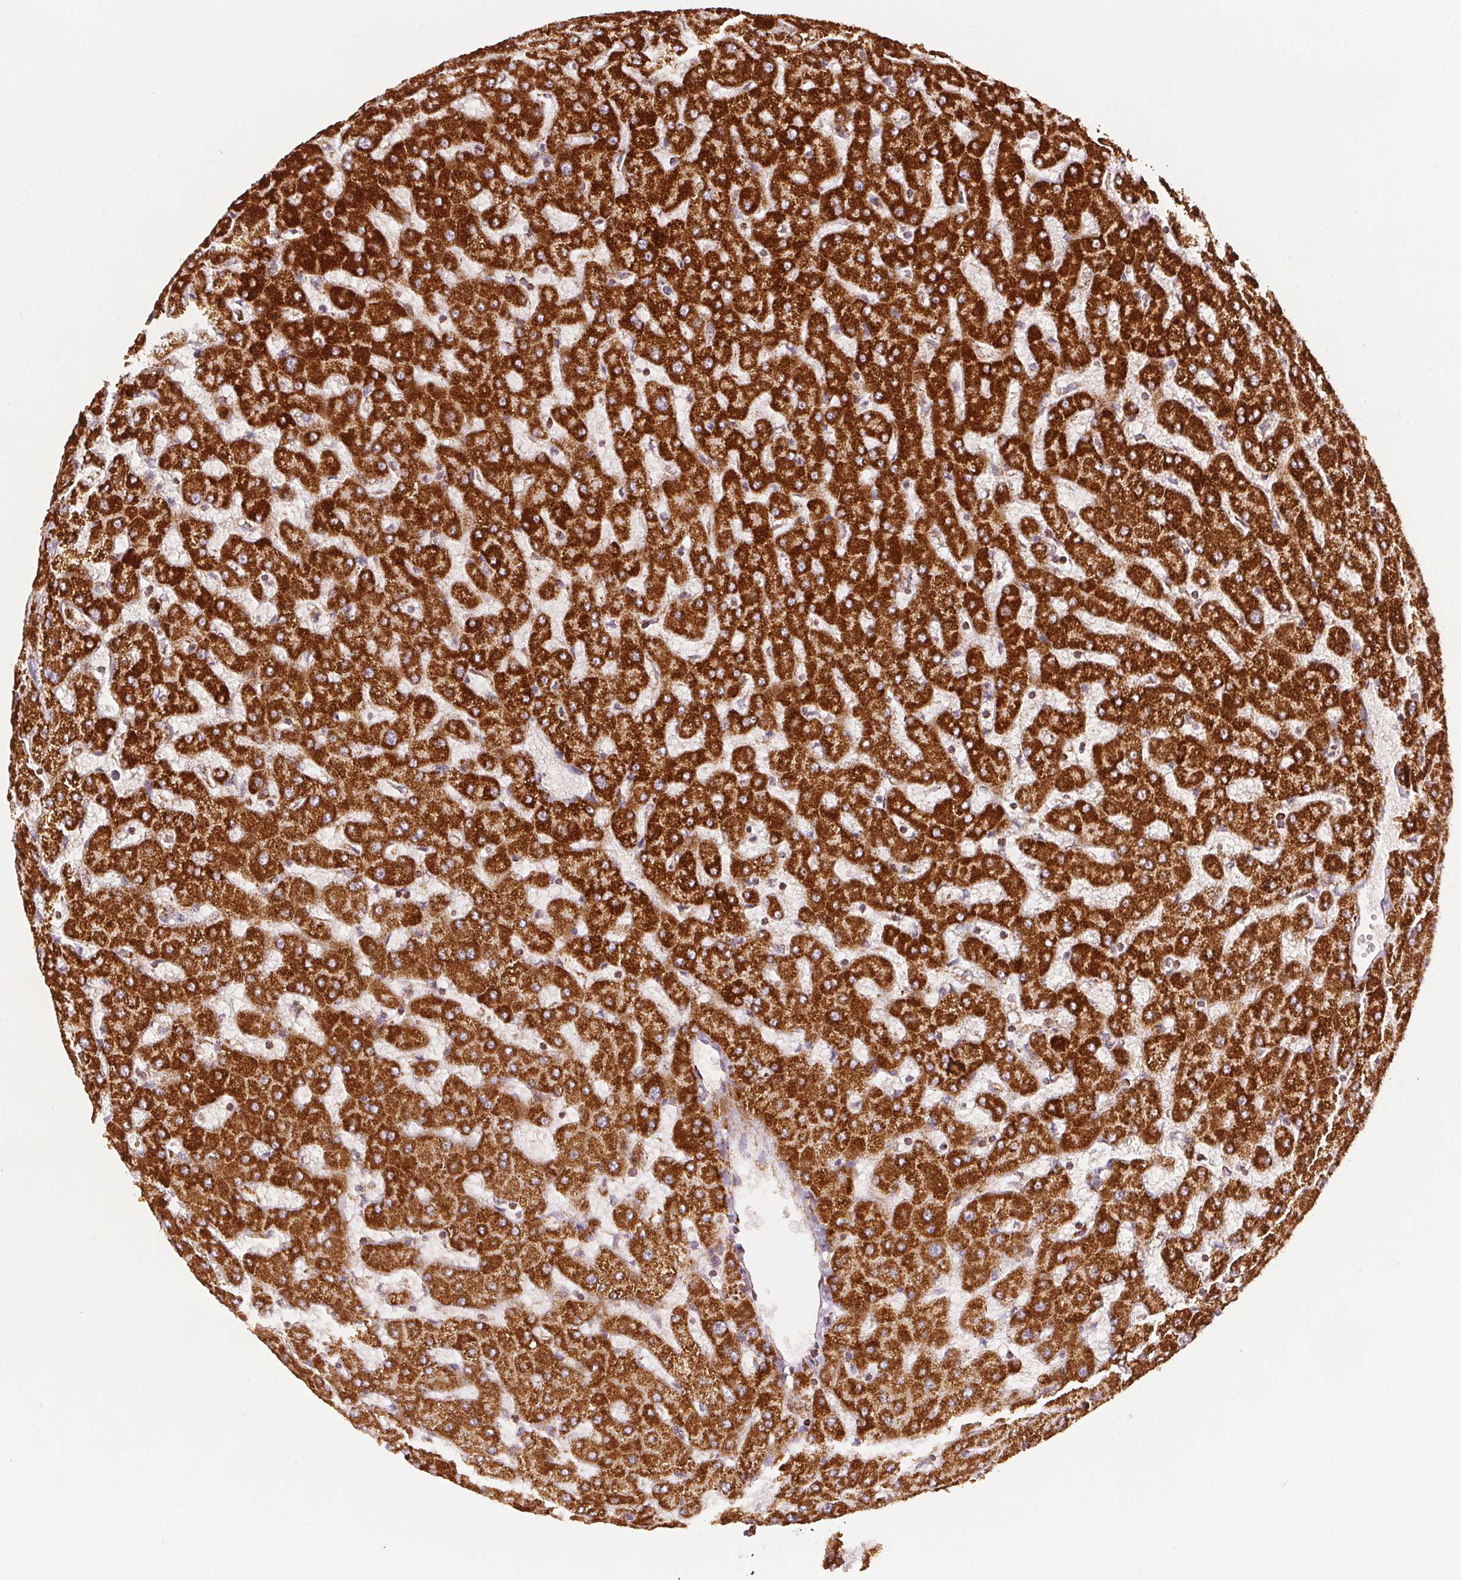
{"staining": {"intensity": "moderate", "quantity": ">75%", "location": "cytoplasmic/membranous"}, "tissue": "liver", "cell_type": "Cholangiocytes", "image_type": "normal", "snomed": [{"axis": "morphology", "description": "Normal tissue, NOS"}, {"axis": "topography", "description": "Liver"}], "caption": "Immunohistochemistry histopathology image of benign liver: liver stained using IHC exhibits medium levels of moderate protein expression localized specifically in the cytoplasmic/membranous of cholangiocytes, appearing as a cytoplasmic/membranous brown color.", "gene": "SDHB", "patient": {"sex": "female", "age": 63}}